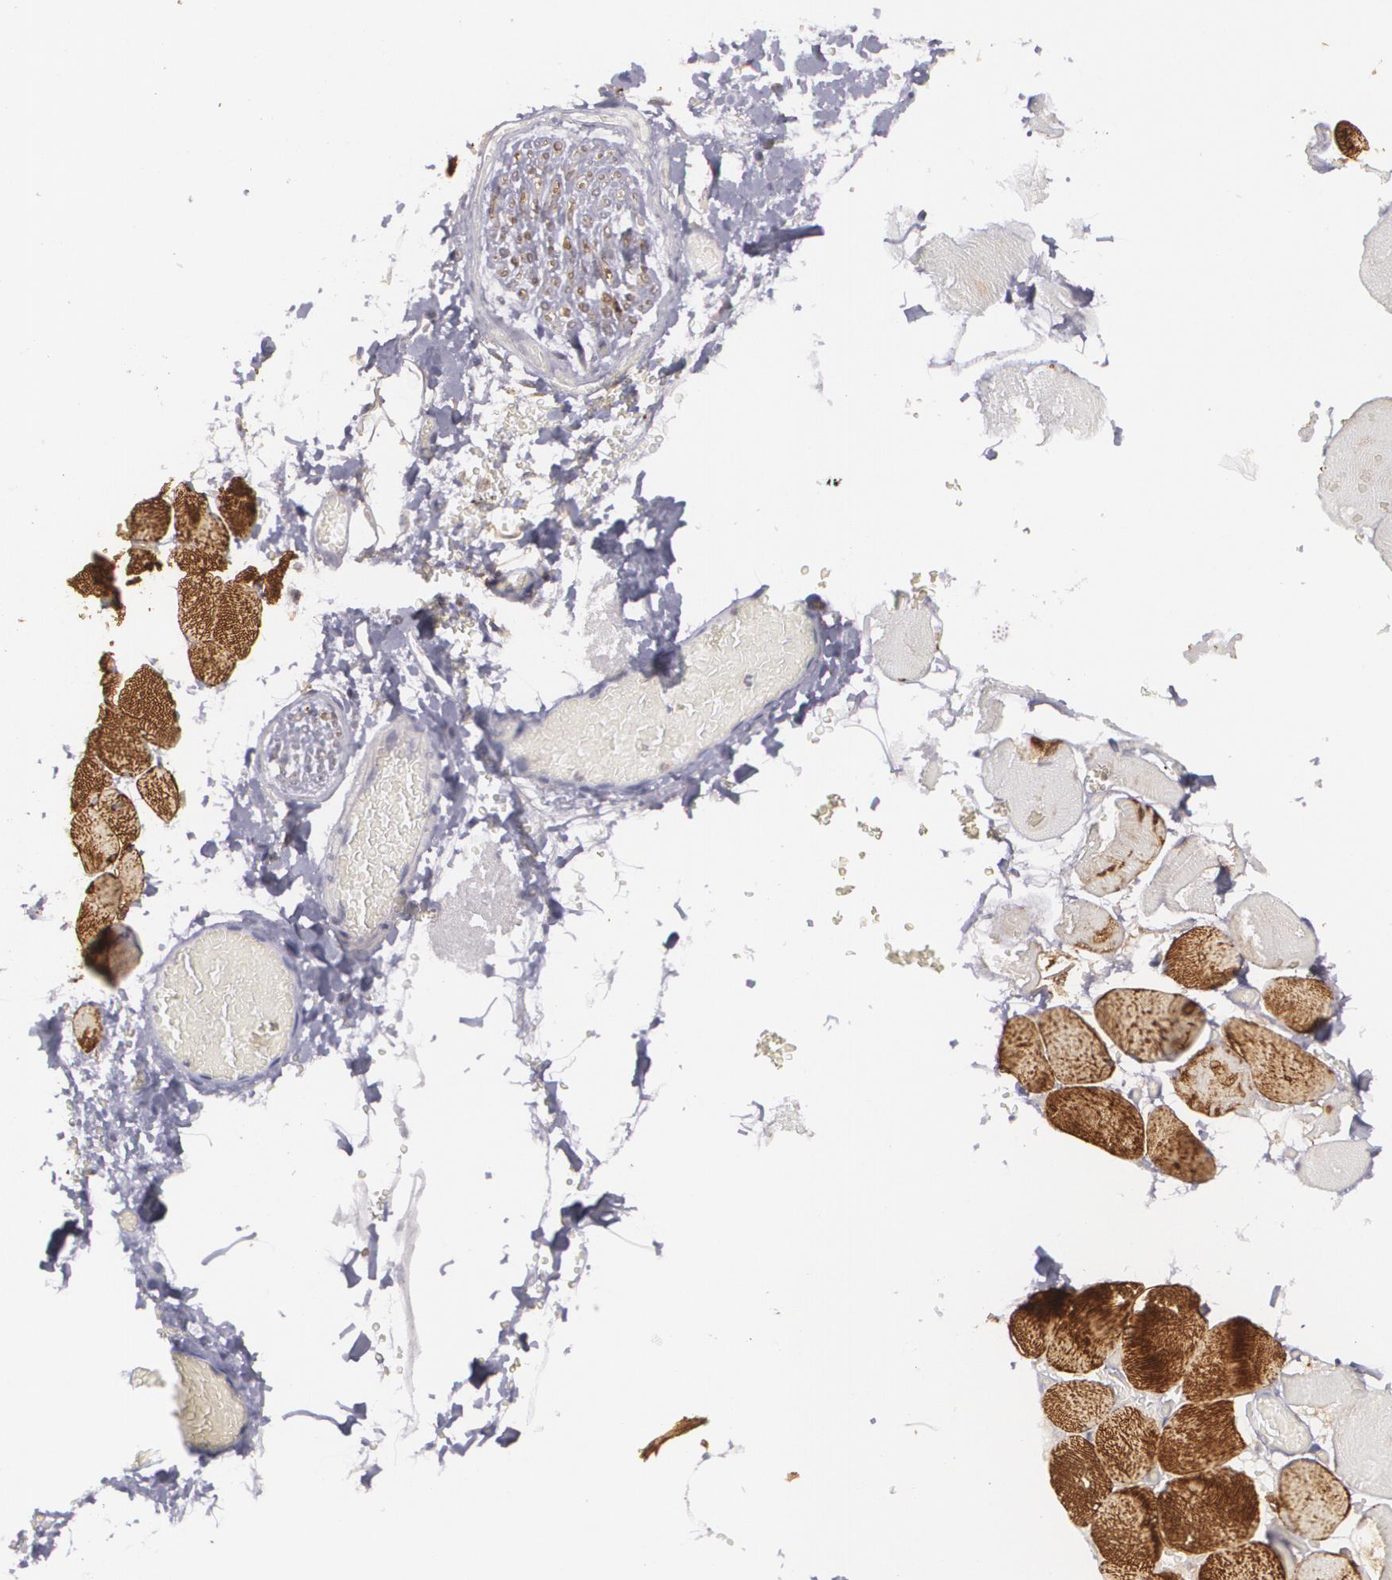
{"staining": {"intensity": "strong", "quantity": ">75%", "location": "cytoplasmic/membranous"}, "tissue": "skeletal muscle", "cell_type": "Myocytes", "image_type": "normal", "snomed": [{"axis": "morphology", "description": "Normal tissue, NOS"}, {"axis": "topography", "description": "Skeletal muscle"}, {"axis": "topography", "description": "Soft tissue"}], "caption": "Skeletal muscle stained for a protein reveals strong cytoplasmic/membranous positivity in myocytes. (DAB (3,3'-diaminobenzidine) = brown stain, brightfield microscopy at high magnification).", "gene": "BIN1", "patient": {"sex": "female", "age": 58}}